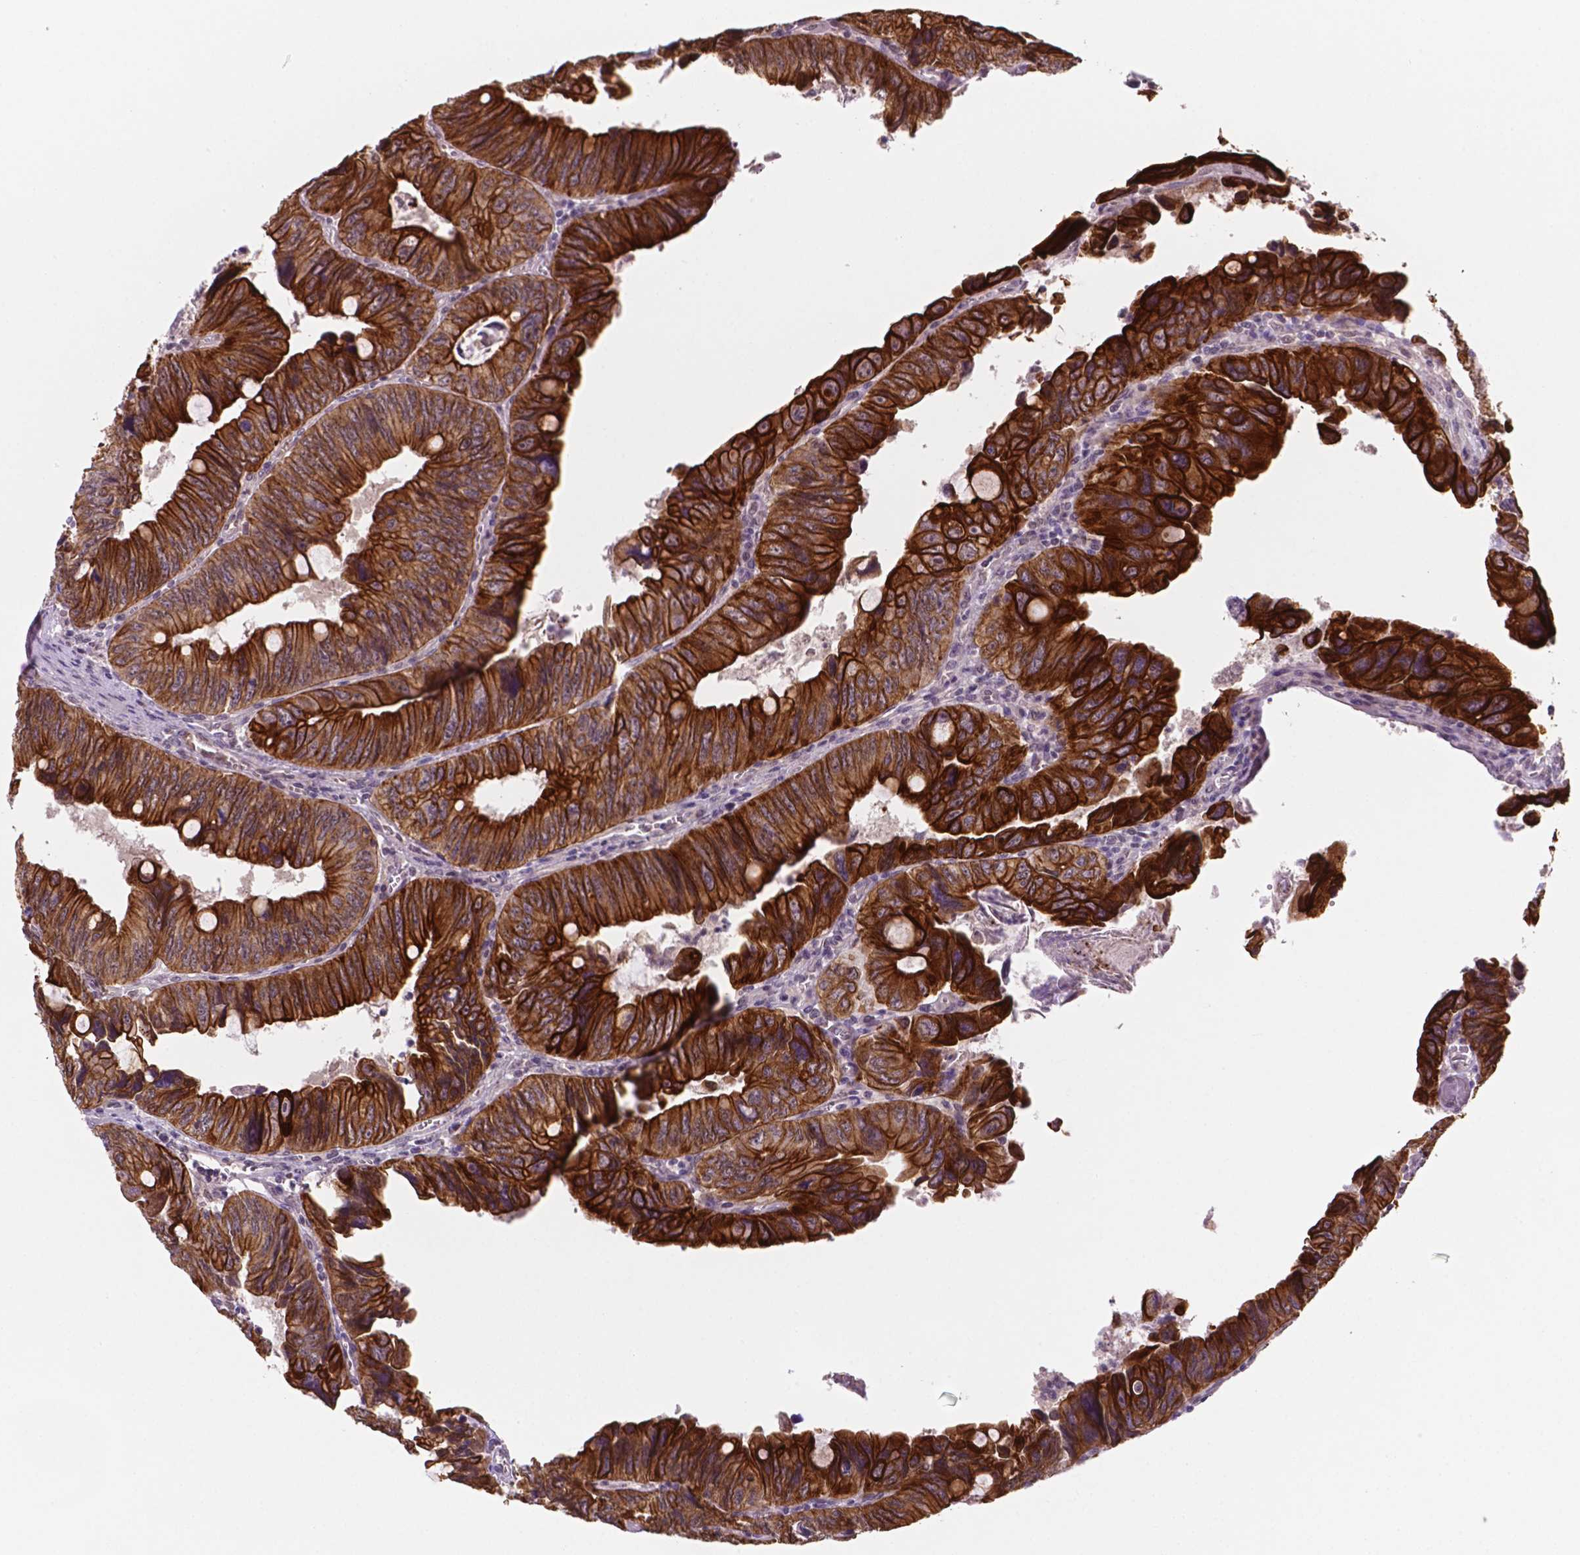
{"staining": {"intensity": "strong", "quantity": ">75%", "location": "cytoplasmic/membranous"}, "tissue": "colorectal cancer", "cell_type": "Tumor cells", "image_type": "cancer", "snomed": [{"axis": "morphology", "description": "Adenocarcinoma, NOS"}, {"axis": "topography", "description": "Colon"}], "caption": "Protein staining displays strong cytoplasmic/membranous staining in about >75% of tumor cells in adenocarcinoma (colorectal). (brown staining indicates protein expression, while blue staining denotes nuclei).", "gene": "SHLD3", "patient": {"sex": "female", "age": 84}}